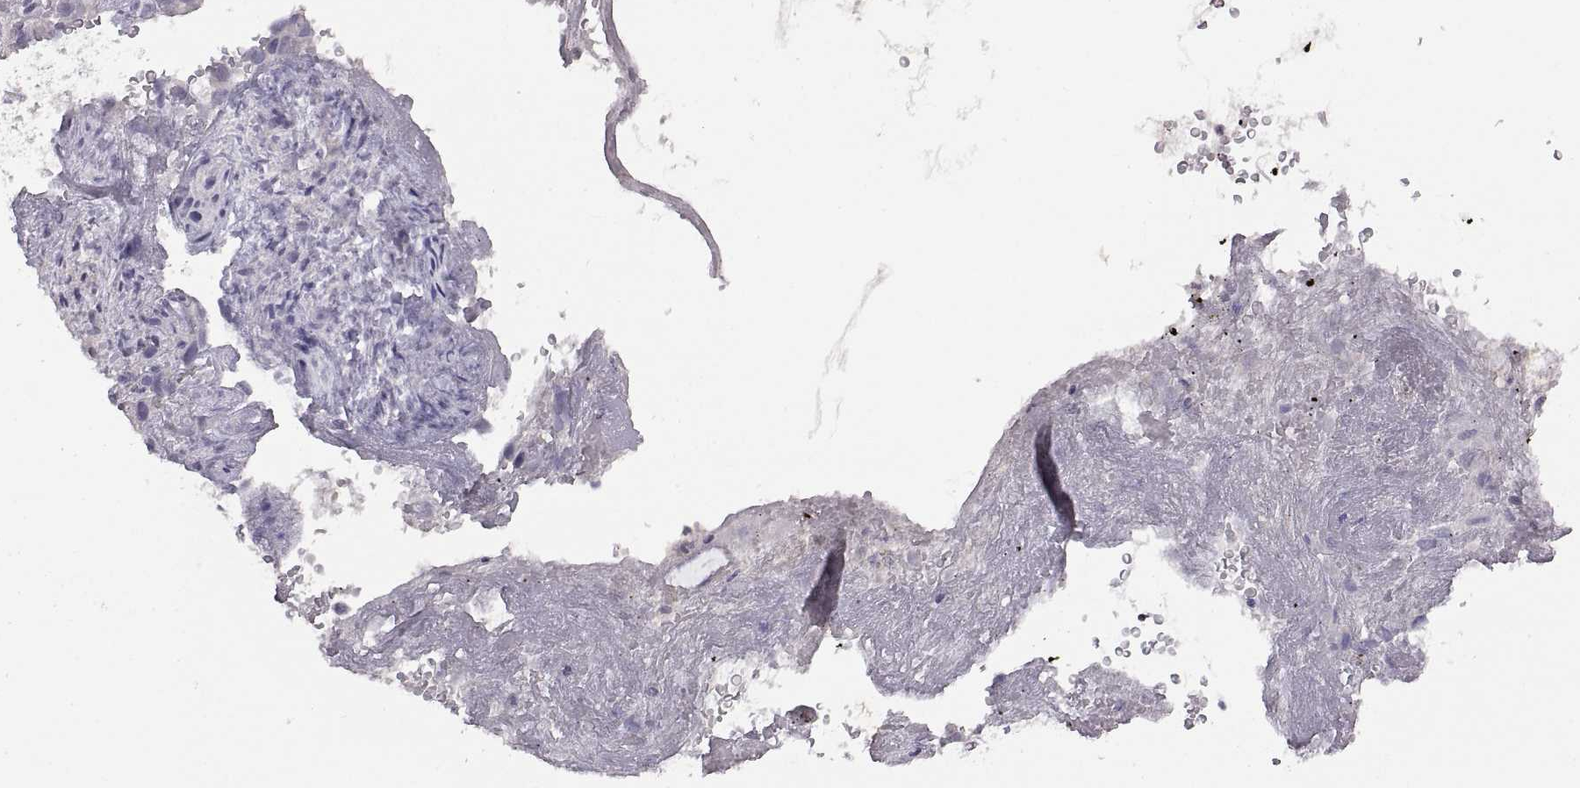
{"staining": {"intensity": "negative", "quantity": "none", "location": "none"}, "tissue": "liver cancer", "cell_type": "Tumor cells", "image_type": "cancer", "snomed": [{"axis": "morphology", "description": "Cholangiocarcinoma"}, {"axis": "topography", "description": "Liver"}], "caption": "The image shows no staining of tumor cells in liver cholangiocarcinoma. Nuclei are stained in blue.", "gene": "NEK2", "patient": {"sex": "female", "age": 52}}